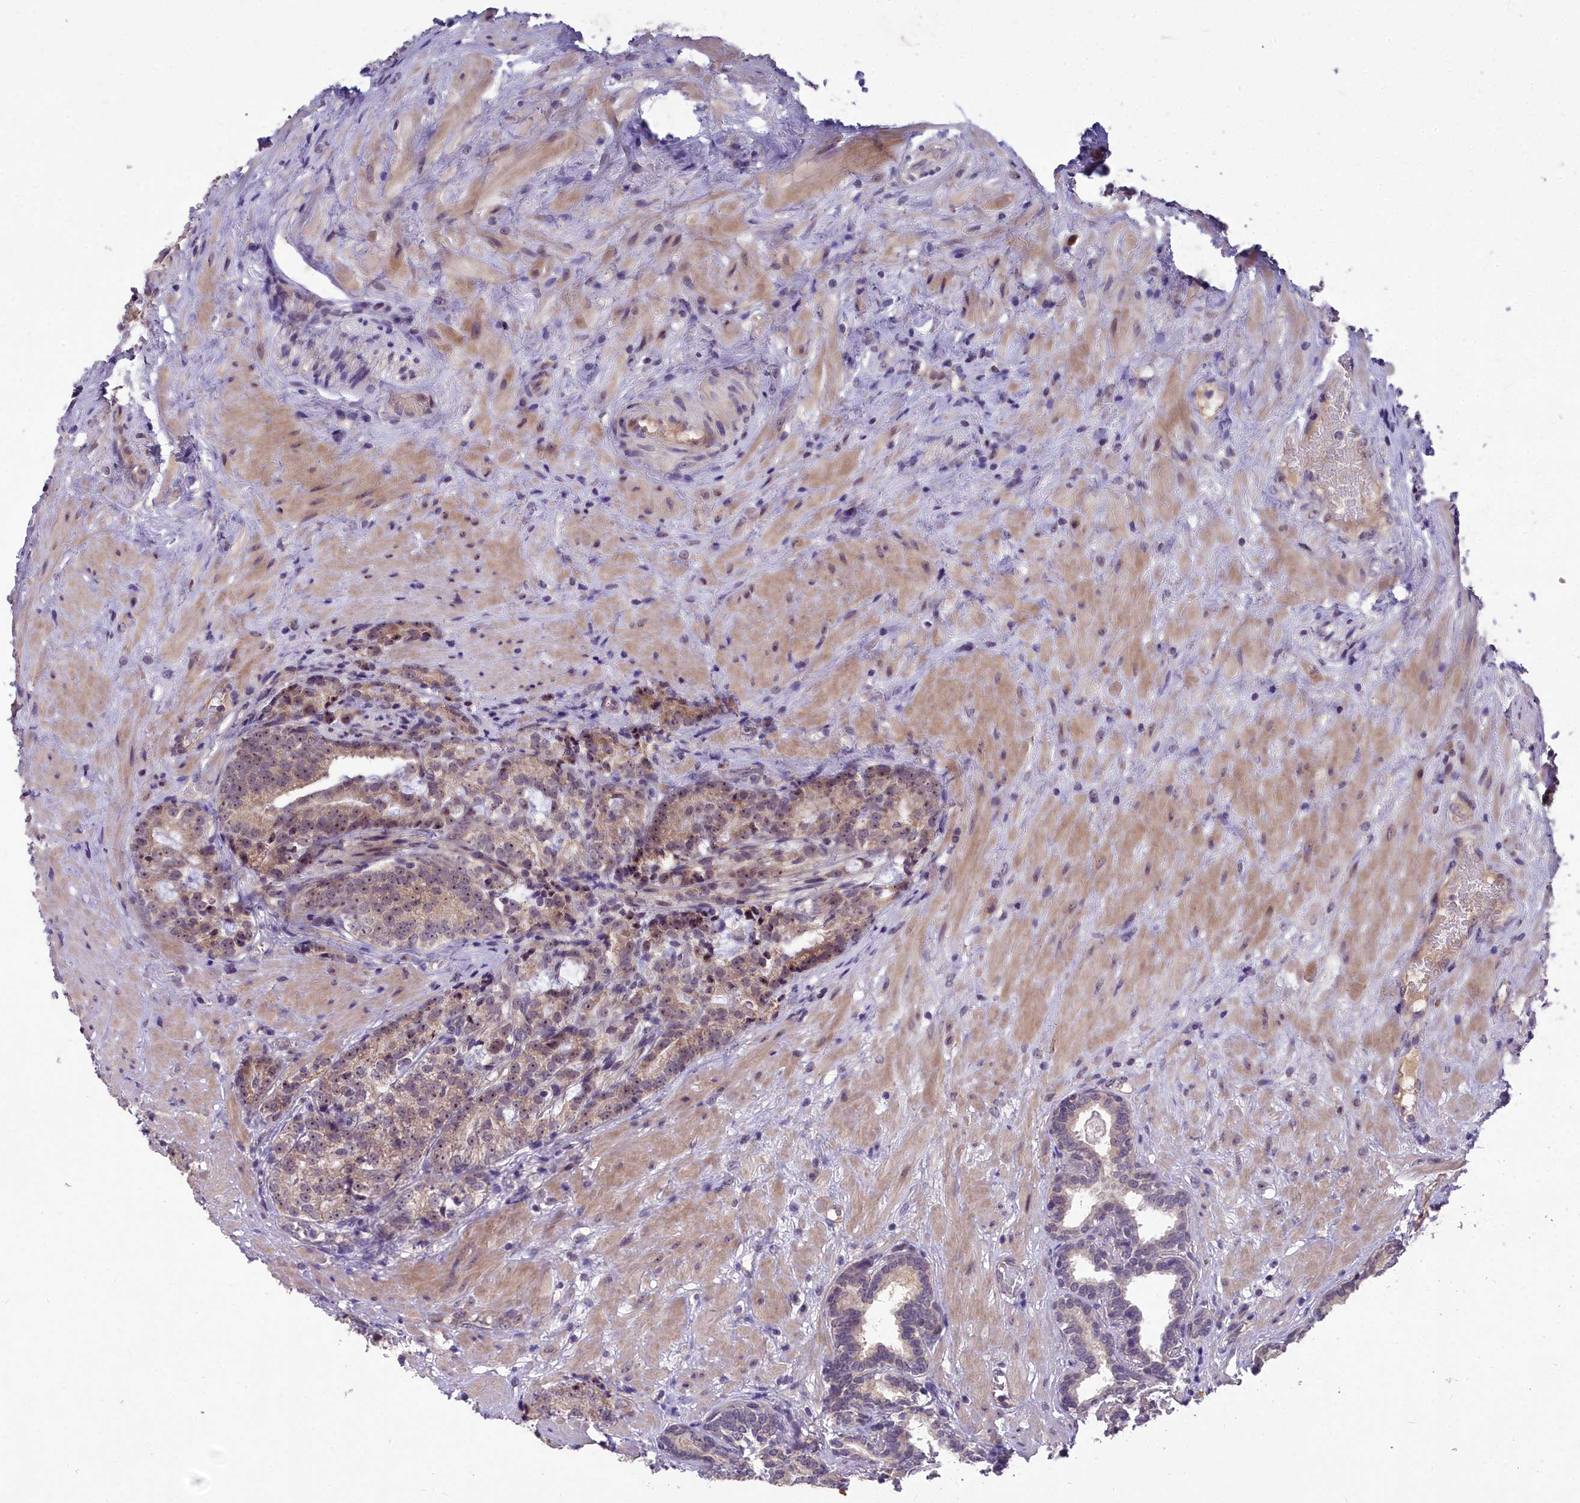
{"staining": {"intensity": "moderate", "quantity": "25%-75%", "location": "cytoplasmic/membranous,nuclear"}, "tissue": "prostate cancer", "cell_type": "Tumor cells", "image_type": "cancer", "snomed": [{"axis": "morphology", "description": "Adenocarcinoma, High grade"}, {"axis": "topography", "description": "Prostate"}], "caption": "Protein expression analysis of human prostate cancer reveals moderate cytoplasmic/membranous and nuclear positivity in approximately 25%-75% of tumor cells.", "gene": "ZNF333", "patient": {"sex": "male", "age": 69}}